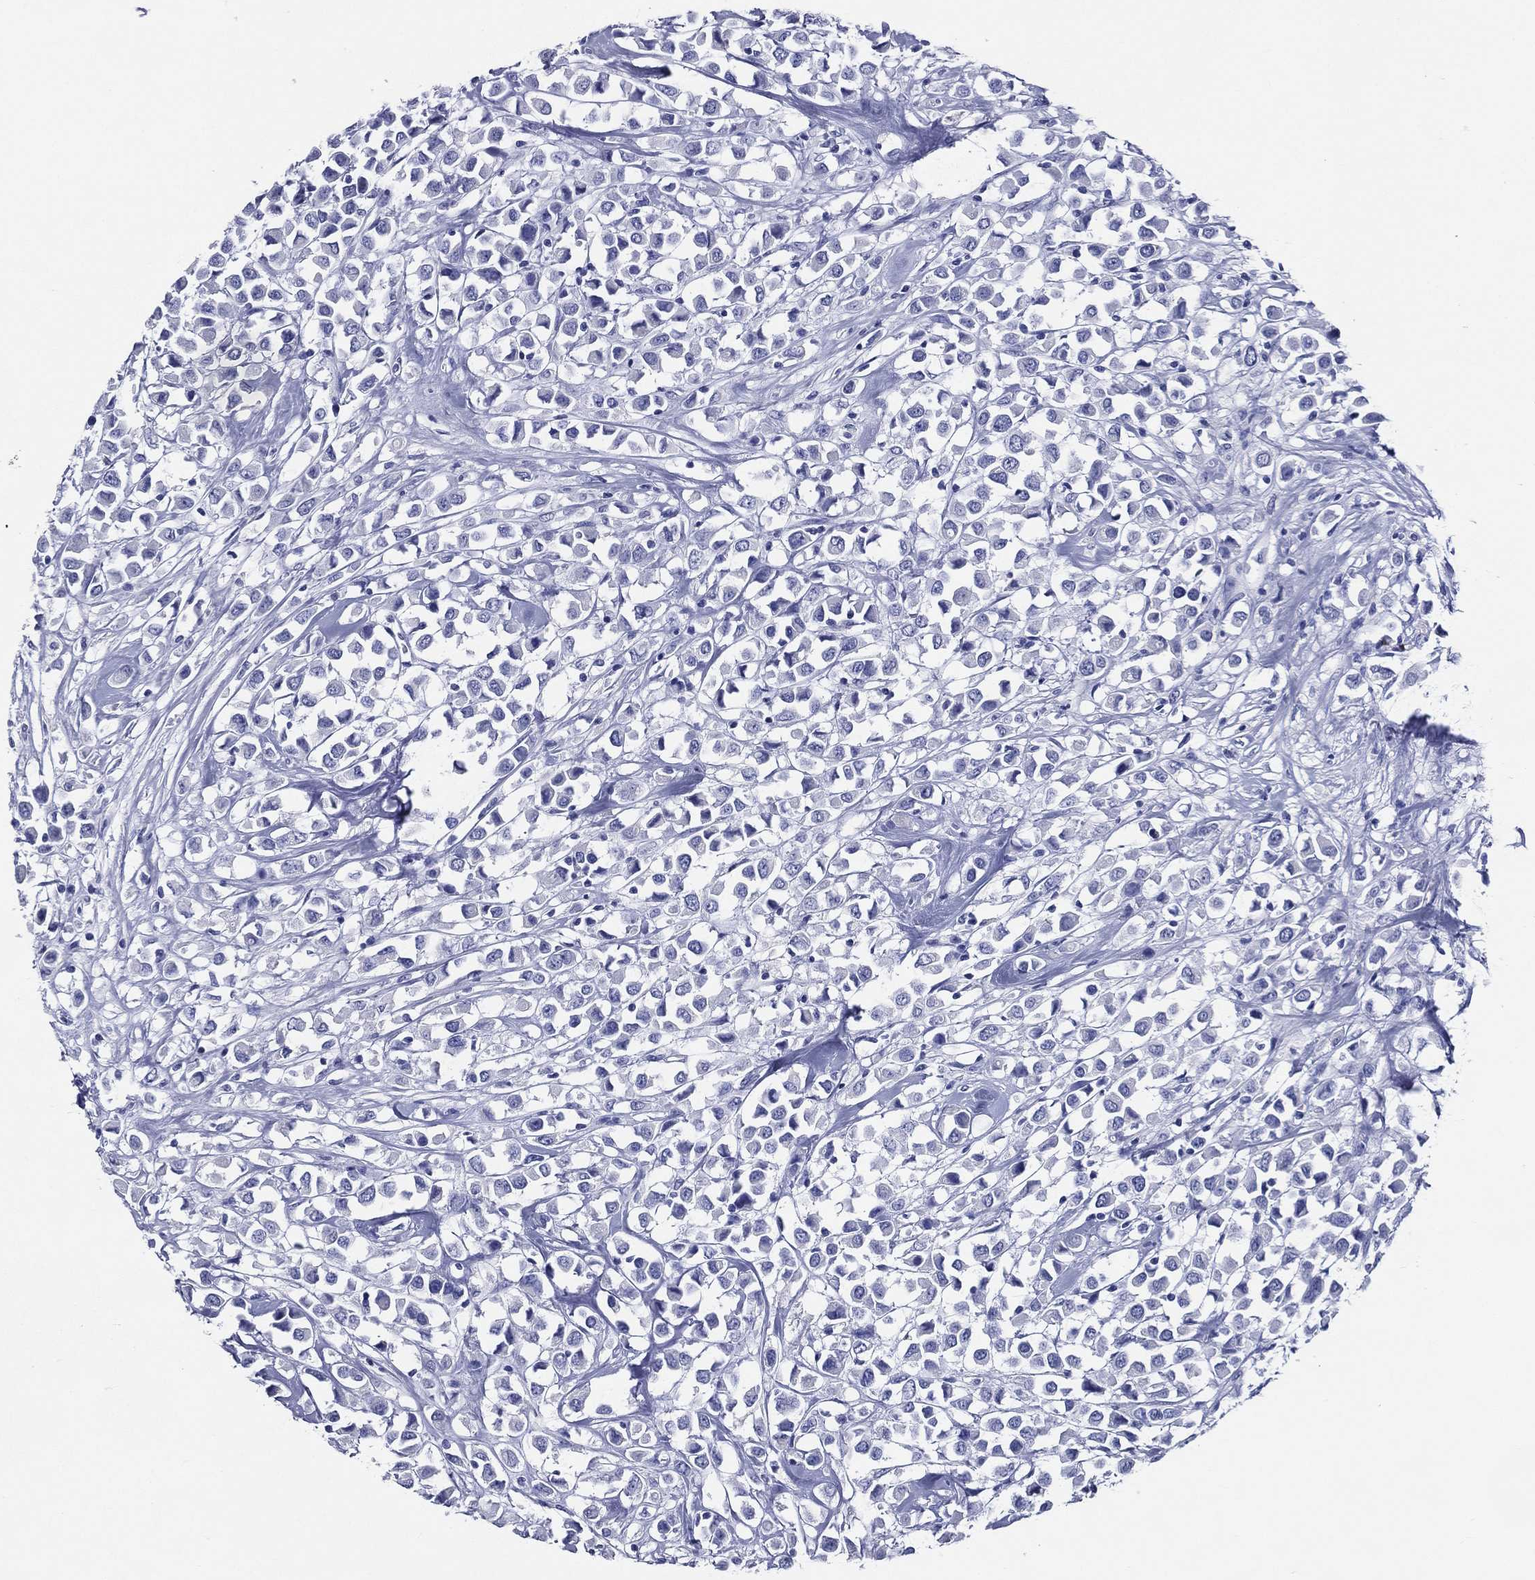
{"staining": {"intensity": "negative", "quantity": "none", "location": "none"}, "tissue": "breast cancer", "cell_type": "Tumor cells", "image_type": "cancer", "snomed": [{"axis": "morphology", "description": "Duct carcinoma"}, {"axis": "topography", "description": "Breast"}], "caption": "The immunohistochemistry image has no significant positivity in tumor cells of breast infiltrating ductal carcinoma tissue.", "gene": "ACE2", "patient": {"sex": "female", "age": 61}}